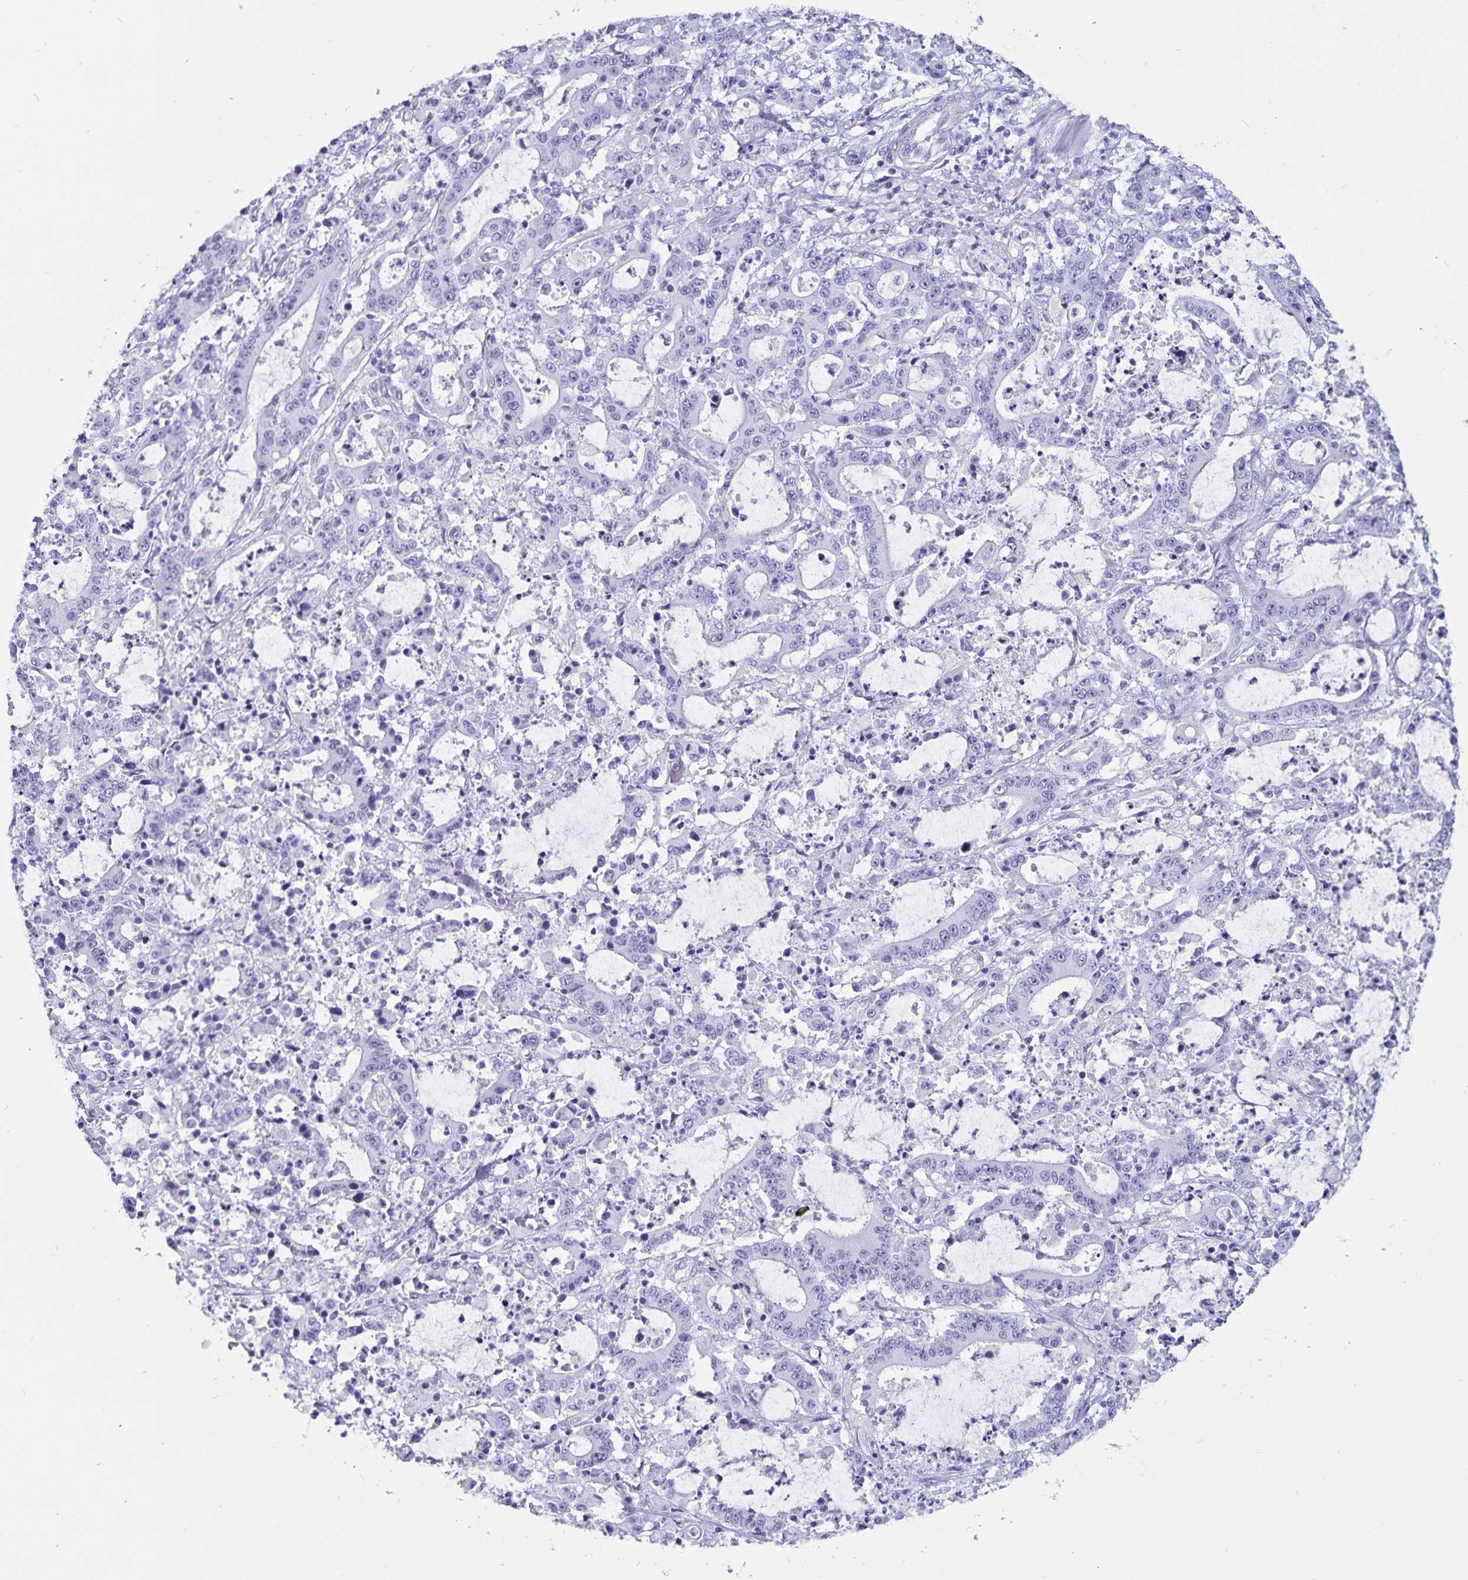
{"staining": {"intensity": "negative", "quantity": "none", "location": "none"}, "tissue": "stomach cancer", "cell_type": "Tumor cells", "image_type": "cancer", "snomed": [{"axis": "morphology", "description": "Adenocarcinoma, NOS"}, {"axis": "topography", "description": "Stomach, upper"}], "caption": "A micrograph of stomach adenocarcinoma stained for a protein reveals no brown staining in tumor cells.", "gene": "GPR137", "patient": {"sex": "male", "age": 68}}